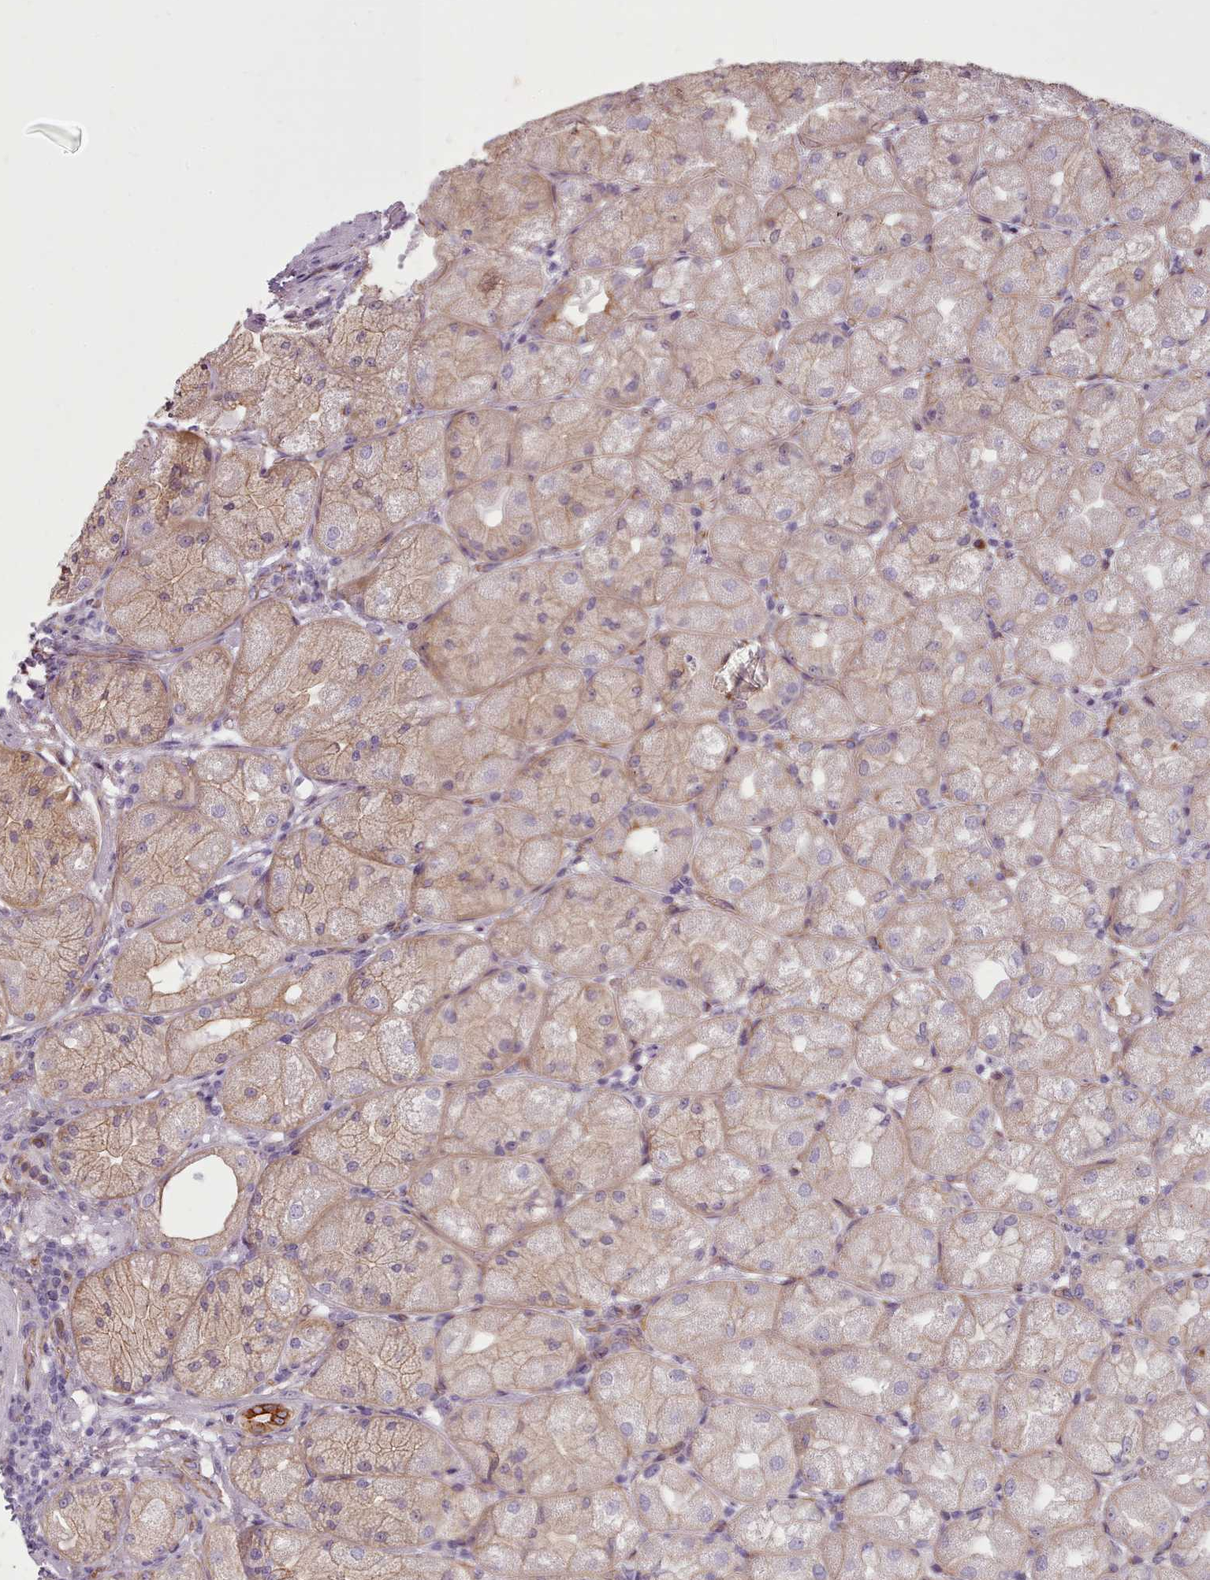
{"staining": {"intensity": "moderate", "quantity": "25%-75%", "location": "cytoplasmic/membranous"}, "tissue": "stomach", "cell_type": "Glandular cells", "image_type": "normal", "snomed": [{"axis": "morphology", "description": "Normal tissue, NOS"}, {"axis": "topography", "description": "Stomach, upper"}], "caption": "DAB (3,3'-diaminobenzidine) immunohistochemical staining of unremarkable stomach reveals moderate cytoplasmic/membranous protein expression in approximately 25%-75% of glandular cells.", "gene": "PLD4", "patient": {"sex": "male", "age": 52}}